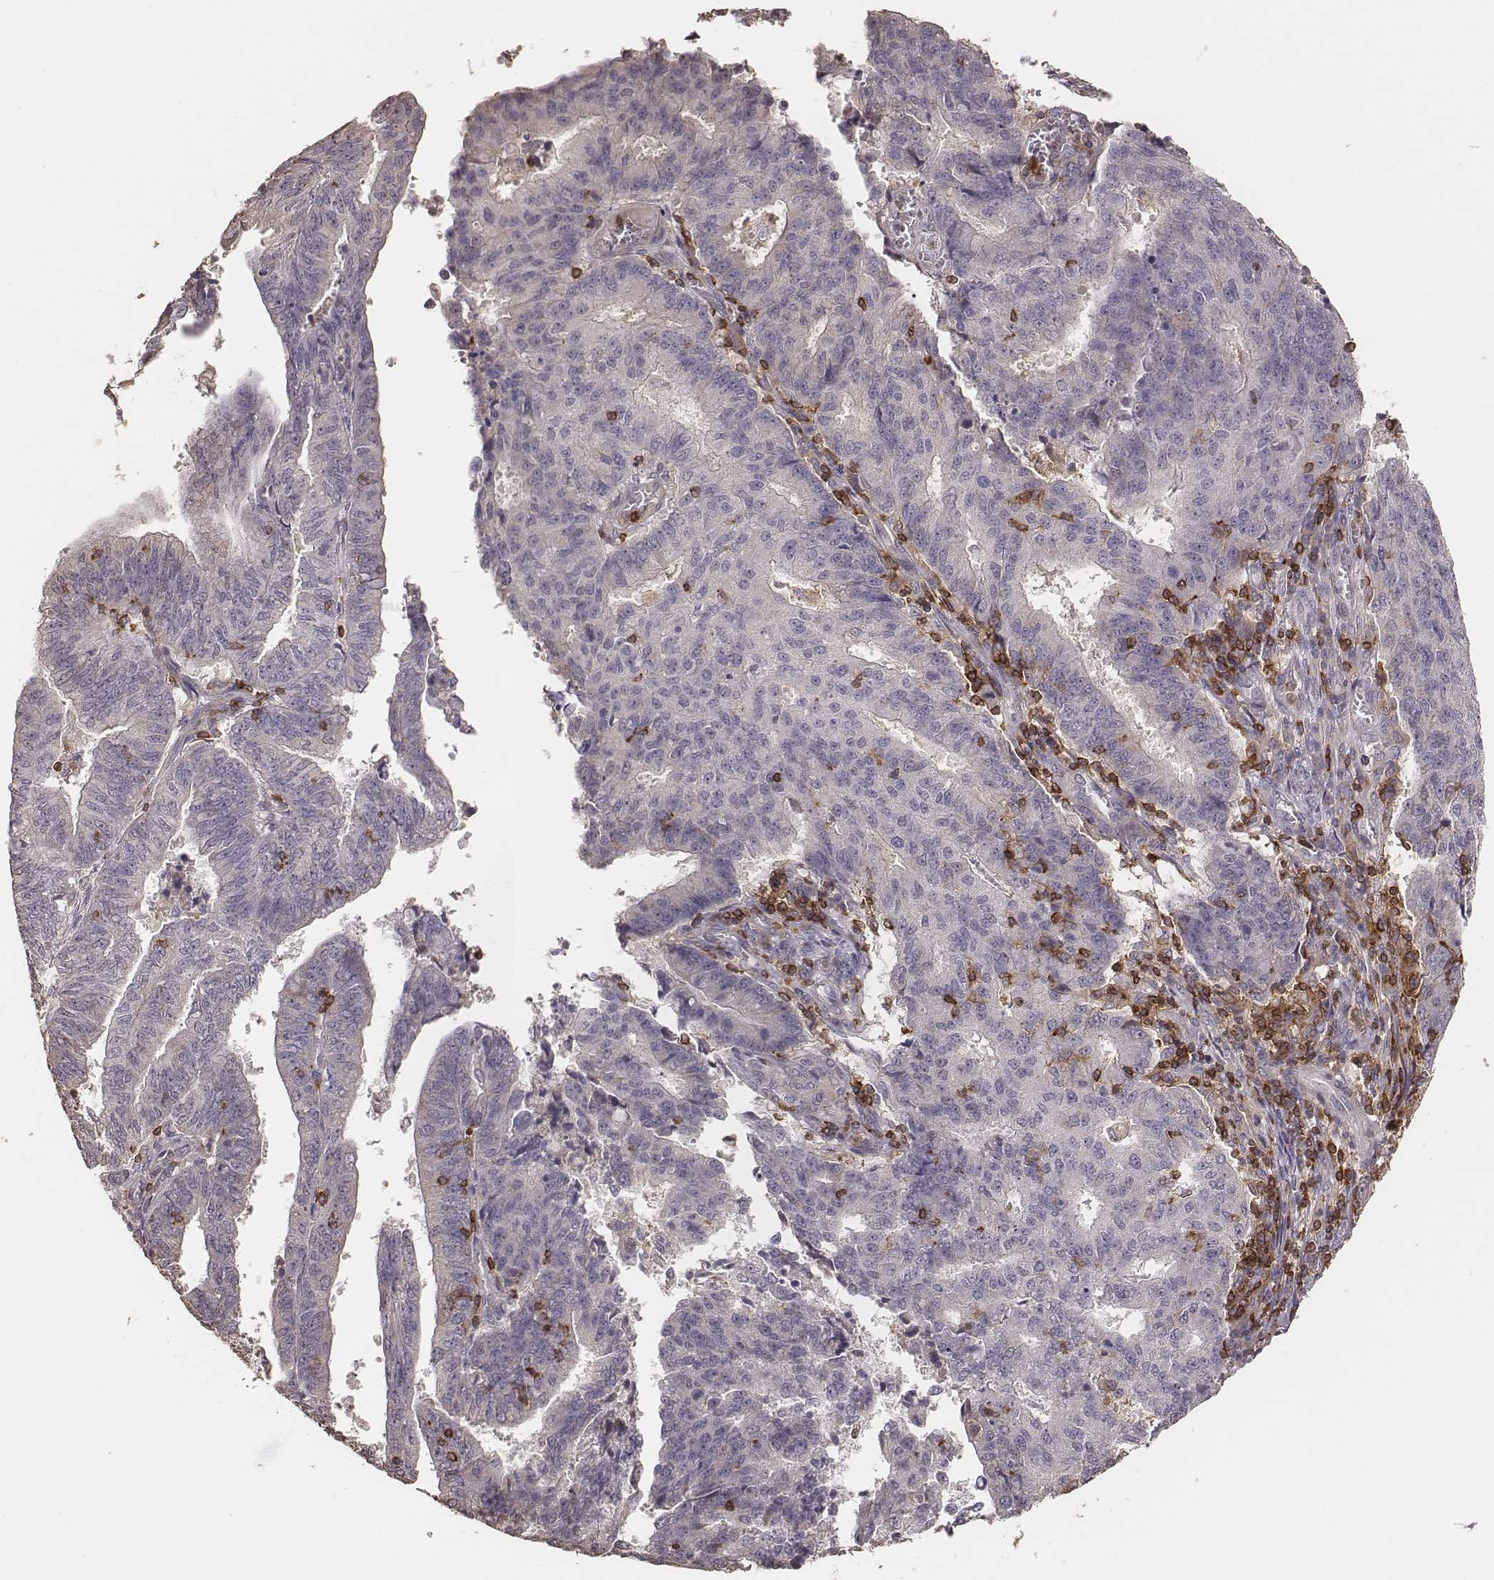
{"staining": {"intensity": "negative", "quantity": "none", "location": "none"}, "tissue": "endometrial cancer", "cell_type": "Tumor cells", "image_type": "cancer", "snomed": [{"axis": "morphology", "description": "Adenocarcinoma, NOS"}, {"axis": "topography", "description": "Endometrium"}], "caption": "Immunohistochemical staining of human adenocarcinoma (endometrial) exhibits no significant staining in tumor cells.", "gene": "PILRA", "patient": {"sex": "female", "age": 82}}